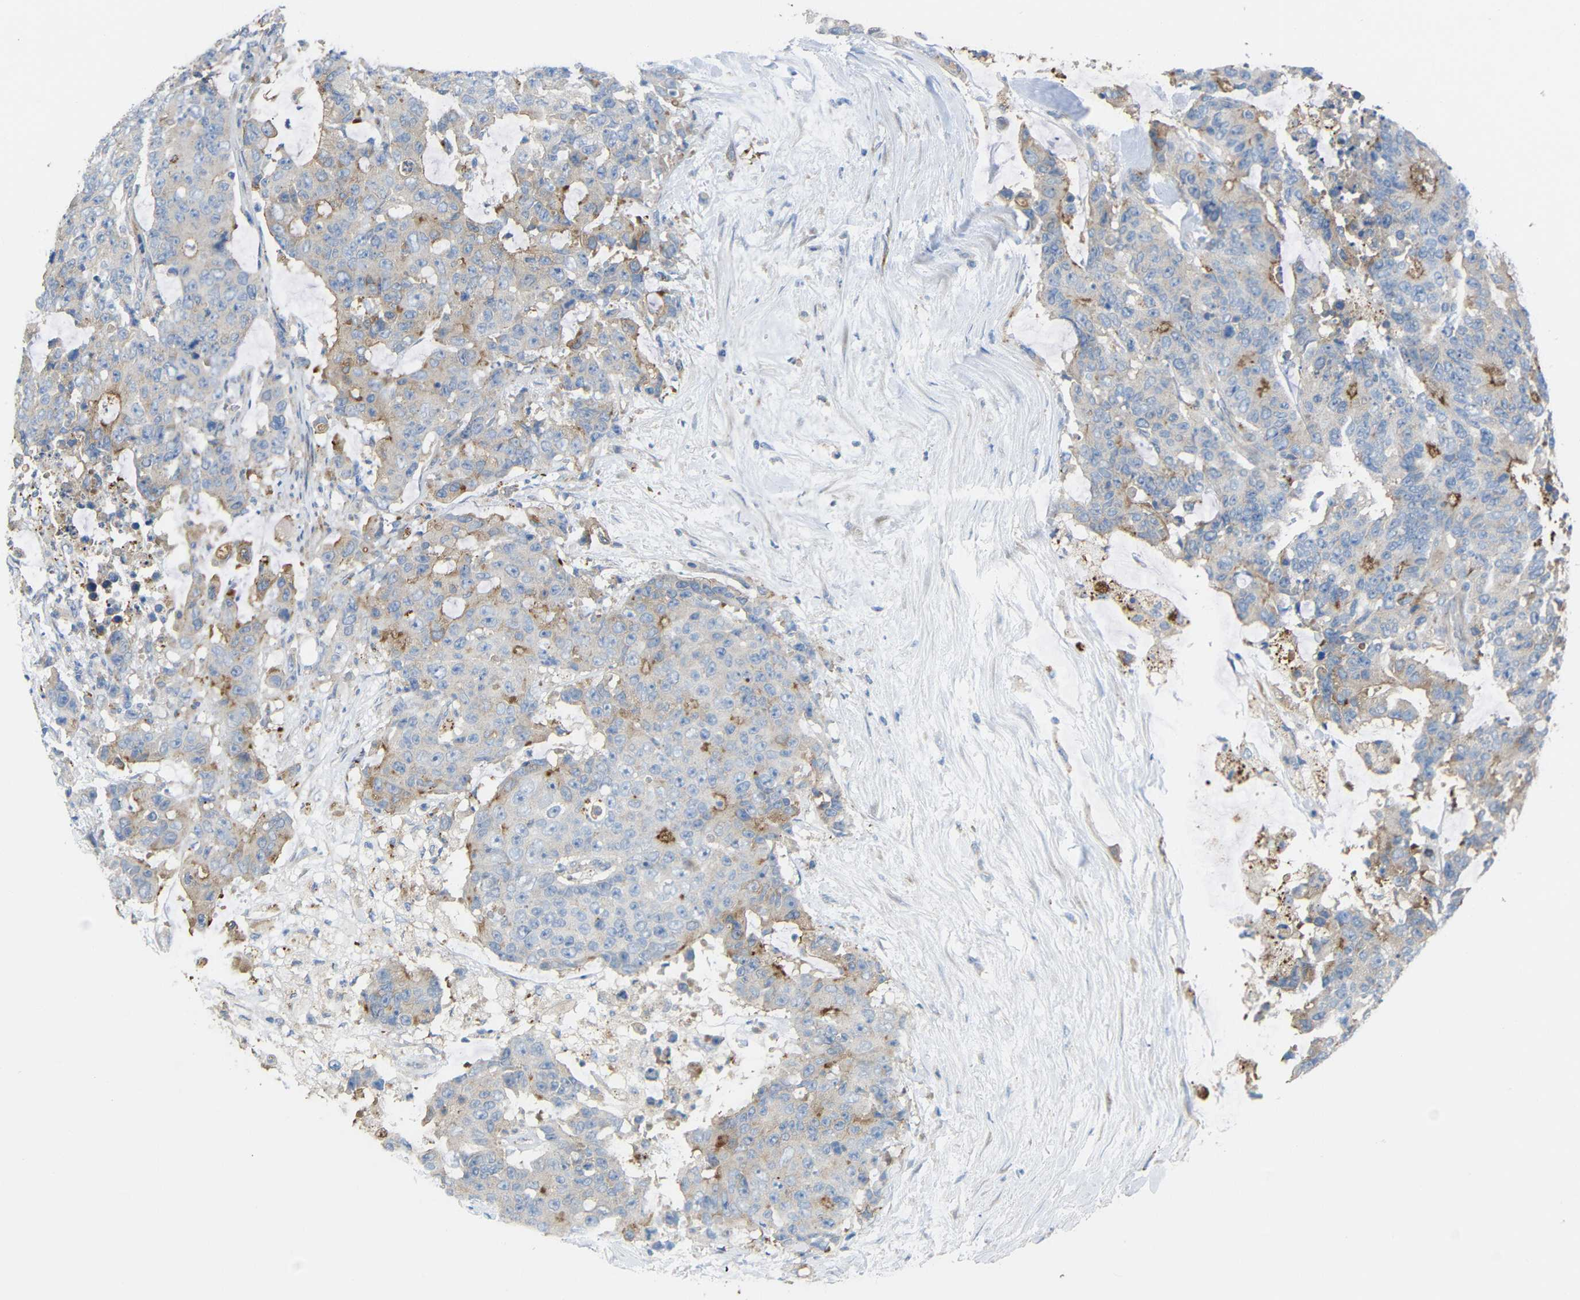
{"staining": {"intensity": "moderate", "quantity": "<25%", "location": "cytoplasmic/membranous"}, "tissue": "colorectal cancer", "cell_type": "Tumor cells", "image_type": "cancer", "snomed": [{"axis": "morphology", "description": "Adenocarcinoma, NOS"}, {"axis": "topography", "description": "Colon"}], "caption": "Tumor cells exhibit low levels of moderate cytoplasmic/membranous positivity in approximately <25% of cells in human colorectal cancer. (Brightfield microscopy of DAB IHC at high magnification).", "gene": "SYPL1", "patient": {"sex": "female", "age": 86}}